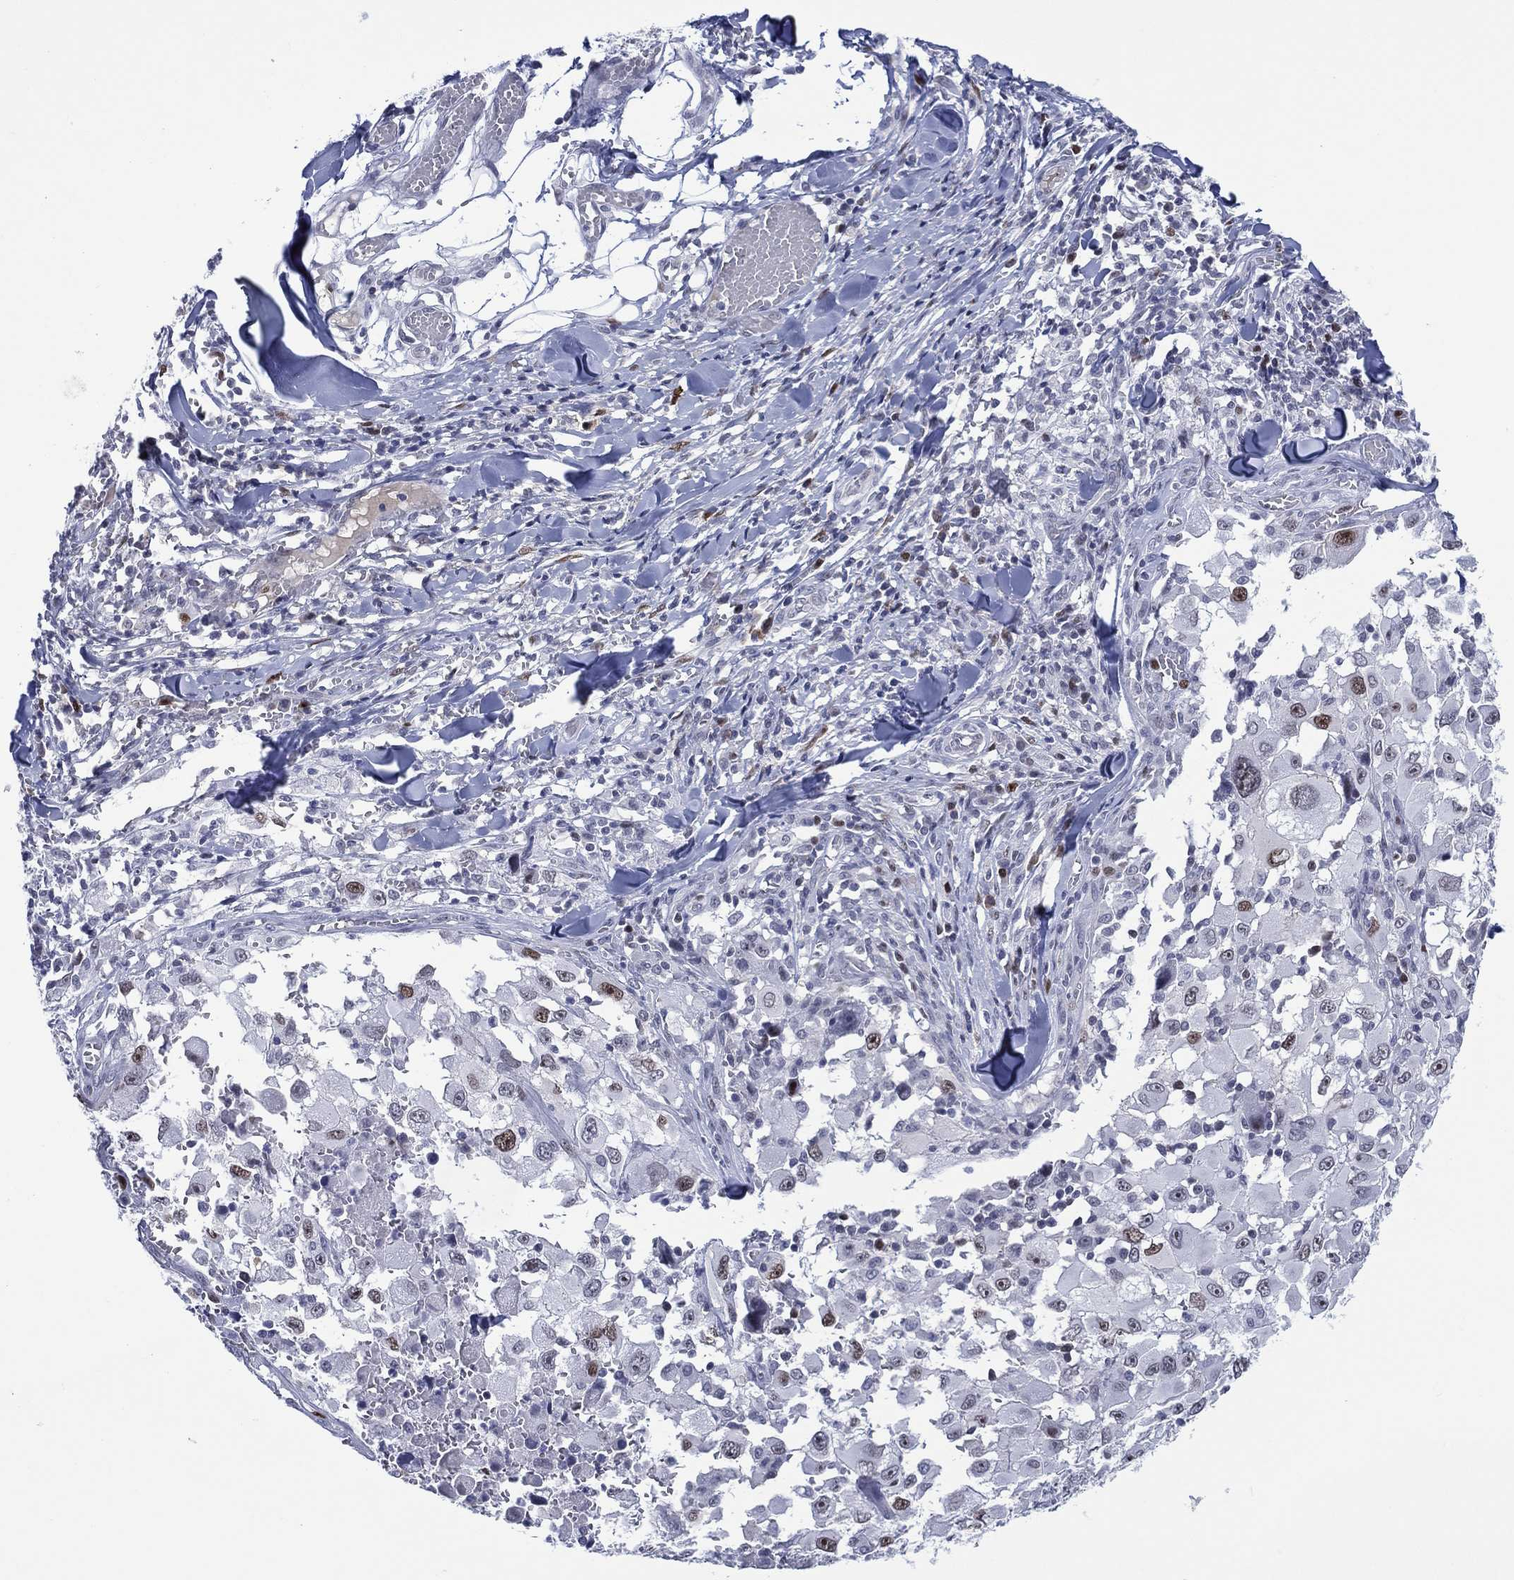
{"staining": {"intensity": "strong", "quantity": "<25%", "location": "nuclear"}, "tissue": "melanoma", "cell_type": "Tumor cells", "image_type": "cancer", "snomed": [{"axis": "morphology", "description": "Malignant melanoma, Metastatic site"}, {"axis": "topography", "description": "Lymph node"}], "caption": "The photomicrograph shows a brown stain indicating the presence of a protein in the nuclear of tumor cells in malignant melanoma (metastatic site). The staining was performed using DAB (3,3'-diaminobenzidine) to visualize the protein expression in brown, while the nuclei were stained in blue with hematoxylin (Magnification: 20x).", "gene": "GATA6", "patient": {"sex": "male", "age": 50}}